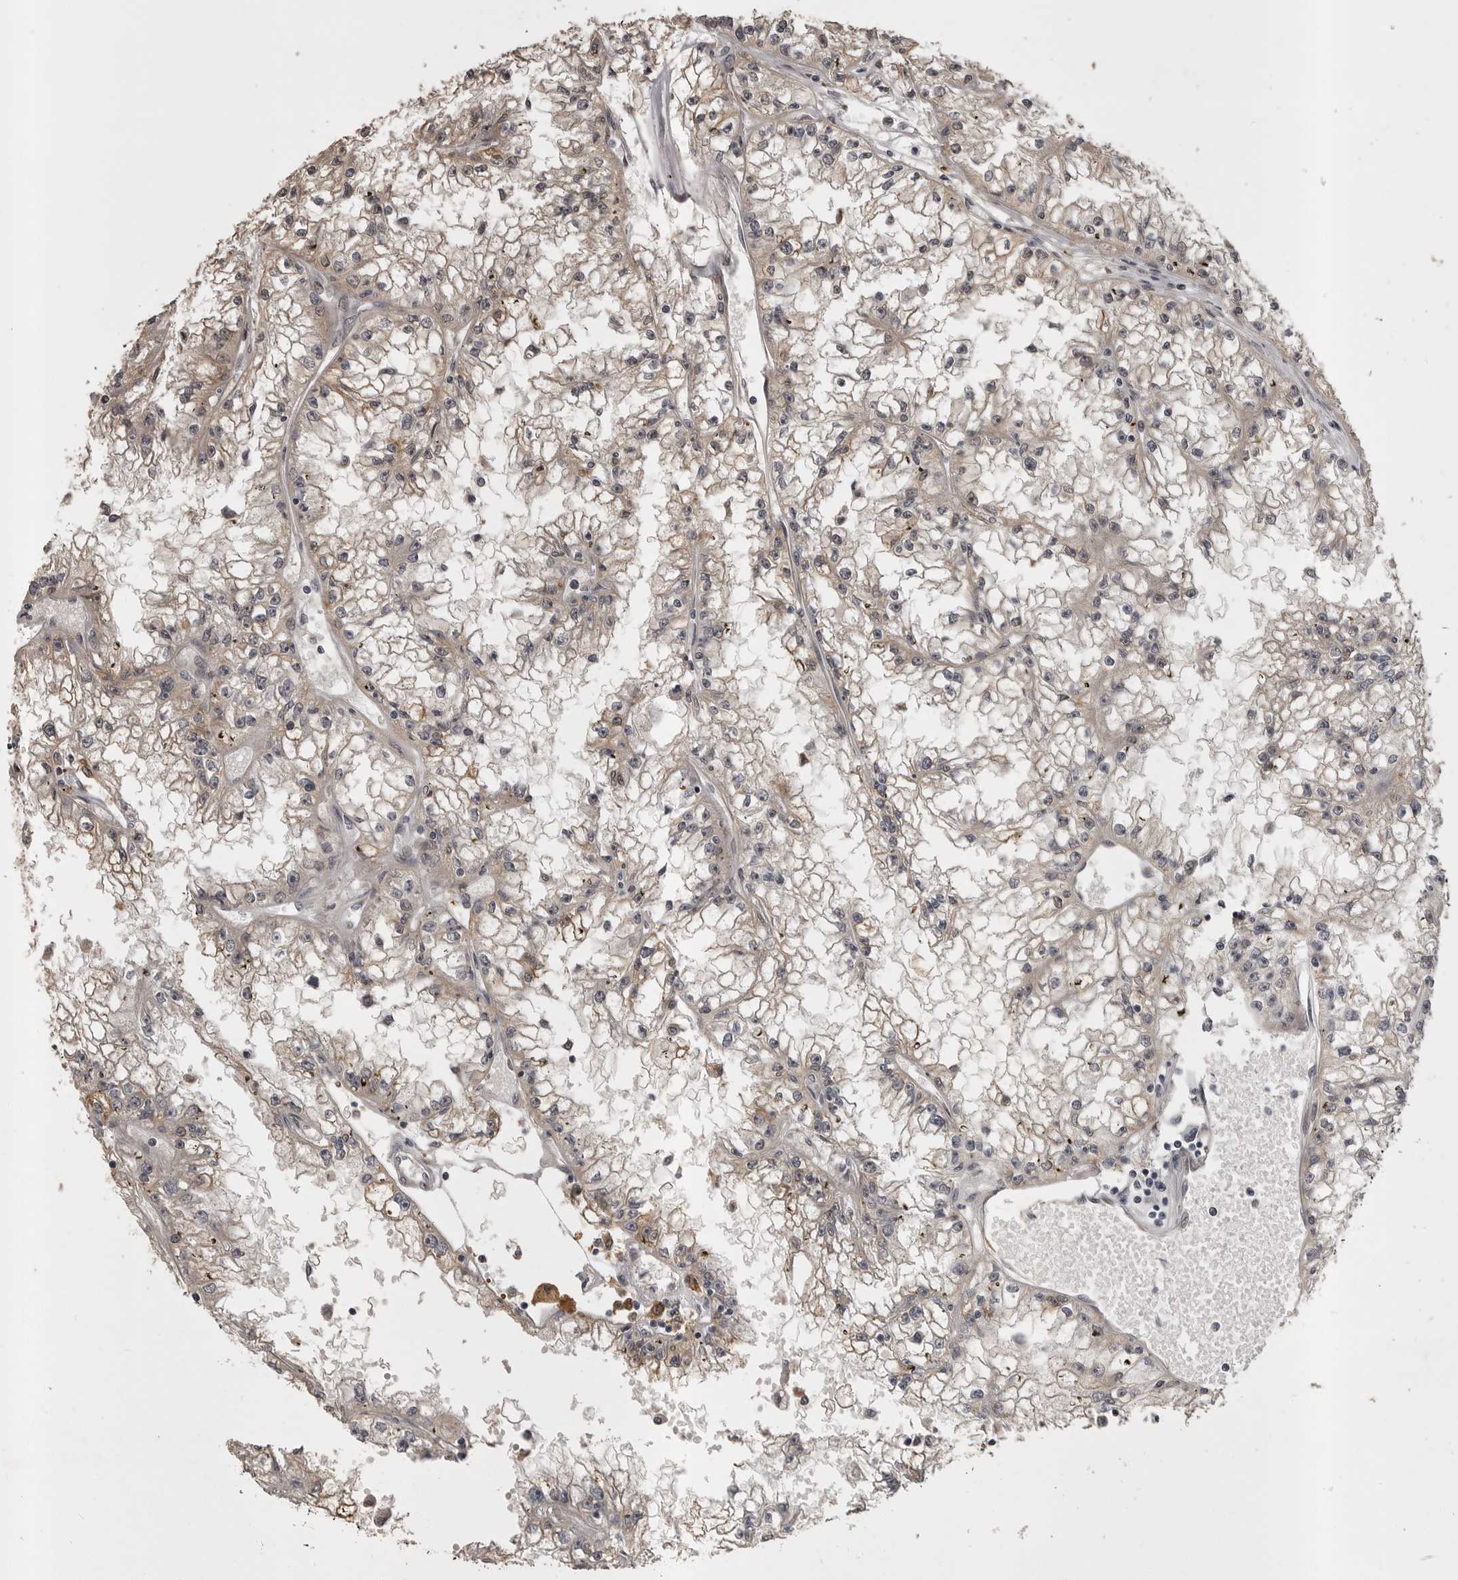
{"staining": {"intensity": "weak", "quantity": "25%-75%", "location": "cytoplasmic/membranous"}, "tissue": "renal cancer", "cell_type": "Tumor cells", "image_type": "cancer", "snomed": [{"axis": "morphology", "description": "Adenocarcinoma, NOS"}, {"axis": "topography", "description": "Kidney"}], "caption": "Brown immunohistochemical staining in human renal cancer (adenocarcinoma) demonstrates weak cytoplasmic/membranous expression in about 25%-75% of tumor cells. (Stains: DAB in brown, nuclei in blue, Microscopy: brightfield microscopy at high magnification).", "gene": "SNX16", "patient": {"sex": "male", "age": 56}}